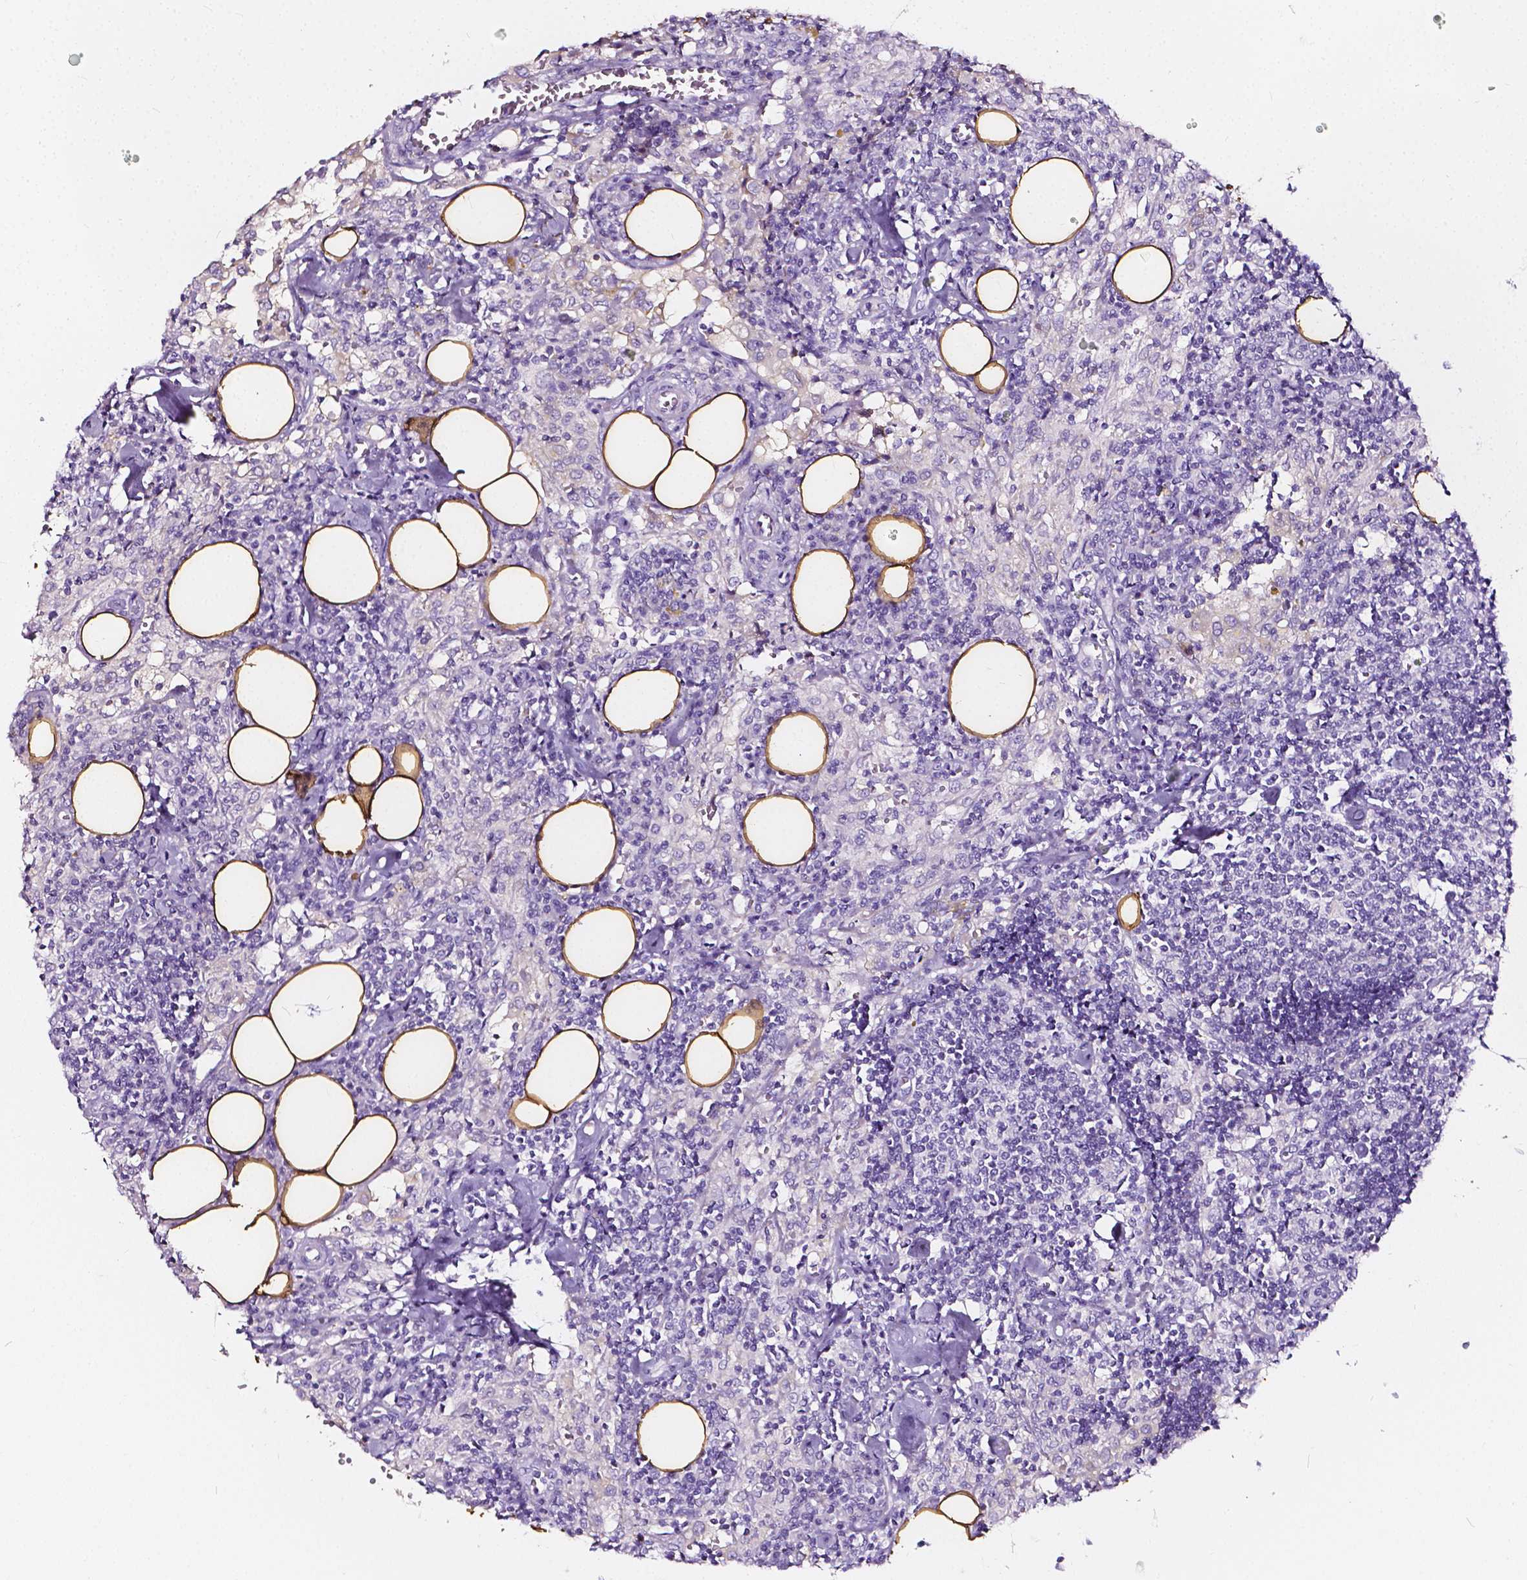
{"staining": {"intensity": "negative", "quantity": "none", "location": "none"}, "tissue": "lymph node", "cell_type": "Germinal center cells", "image_type": "normal", "snomed": [{"axis": "morphology", "description": "Normal tissue, NOS"}, {"axis": "topography", "description": "Lymph node"}], "caption": "This is an immunohistochemistry (IHC) image of benign human lymph node. There is no staining in germinal center cells.", "gene": "CLSTN2", "patient": {"sex": "male", "age": 55}}